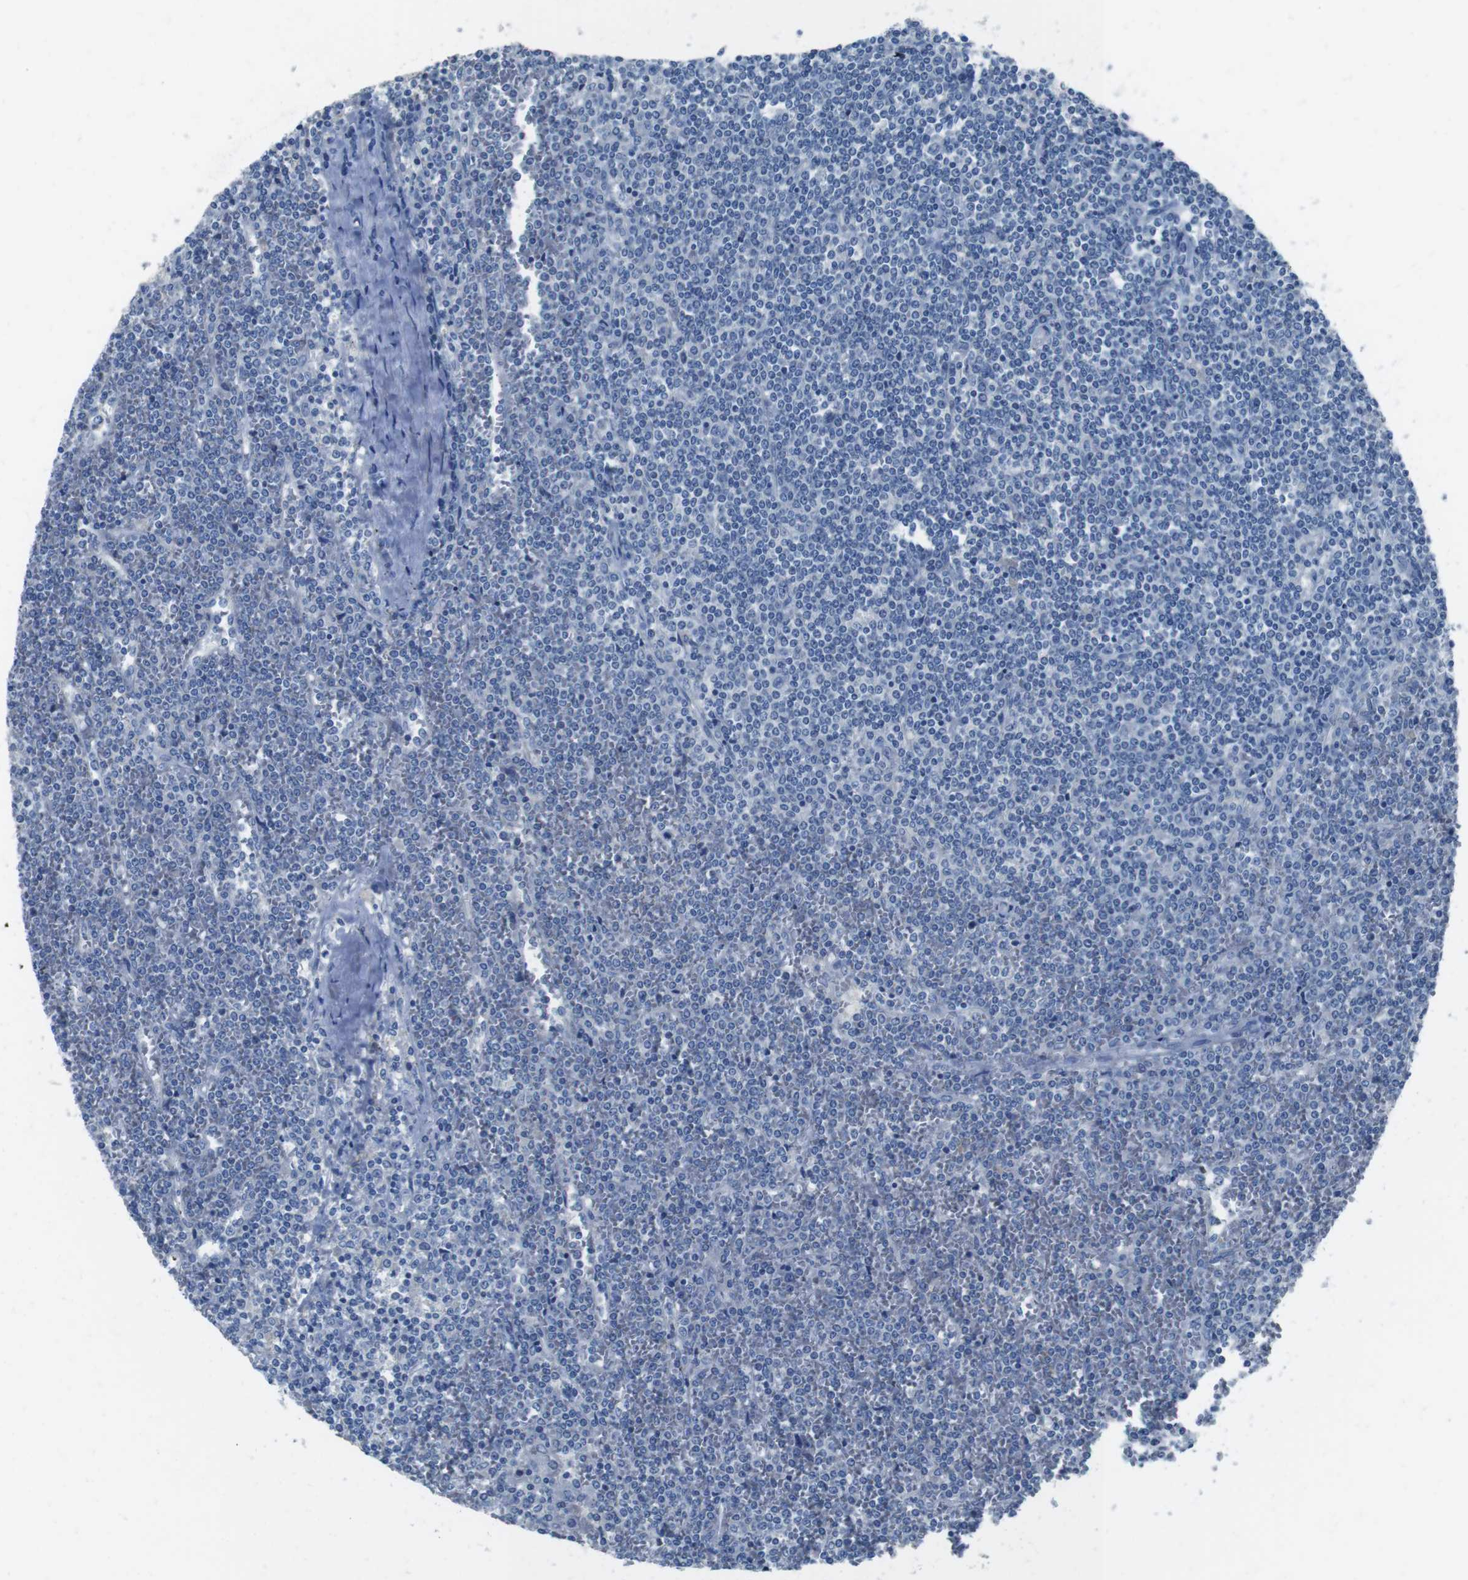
{"staining": {"intensity": "negative", "quantity": "none", "location": "none"}, "tissue": "lymphoma", "cell_type": "Tumor cells", "image_type": "cancer", "snomed": [{"axis": "morphology", "description": "Malignant lymphoma, non-Hodgkin's type, Low grade"}, {"axis": "topography", "description": "Spleen"}], "caption": "Protein analysis of low-grade malignant lymphoma, non-Hodgkin's type exhibits no significant positivity in tumor cells.", "gene": "CYP2C8", "patient": {"sex": "female", "age": 19}}